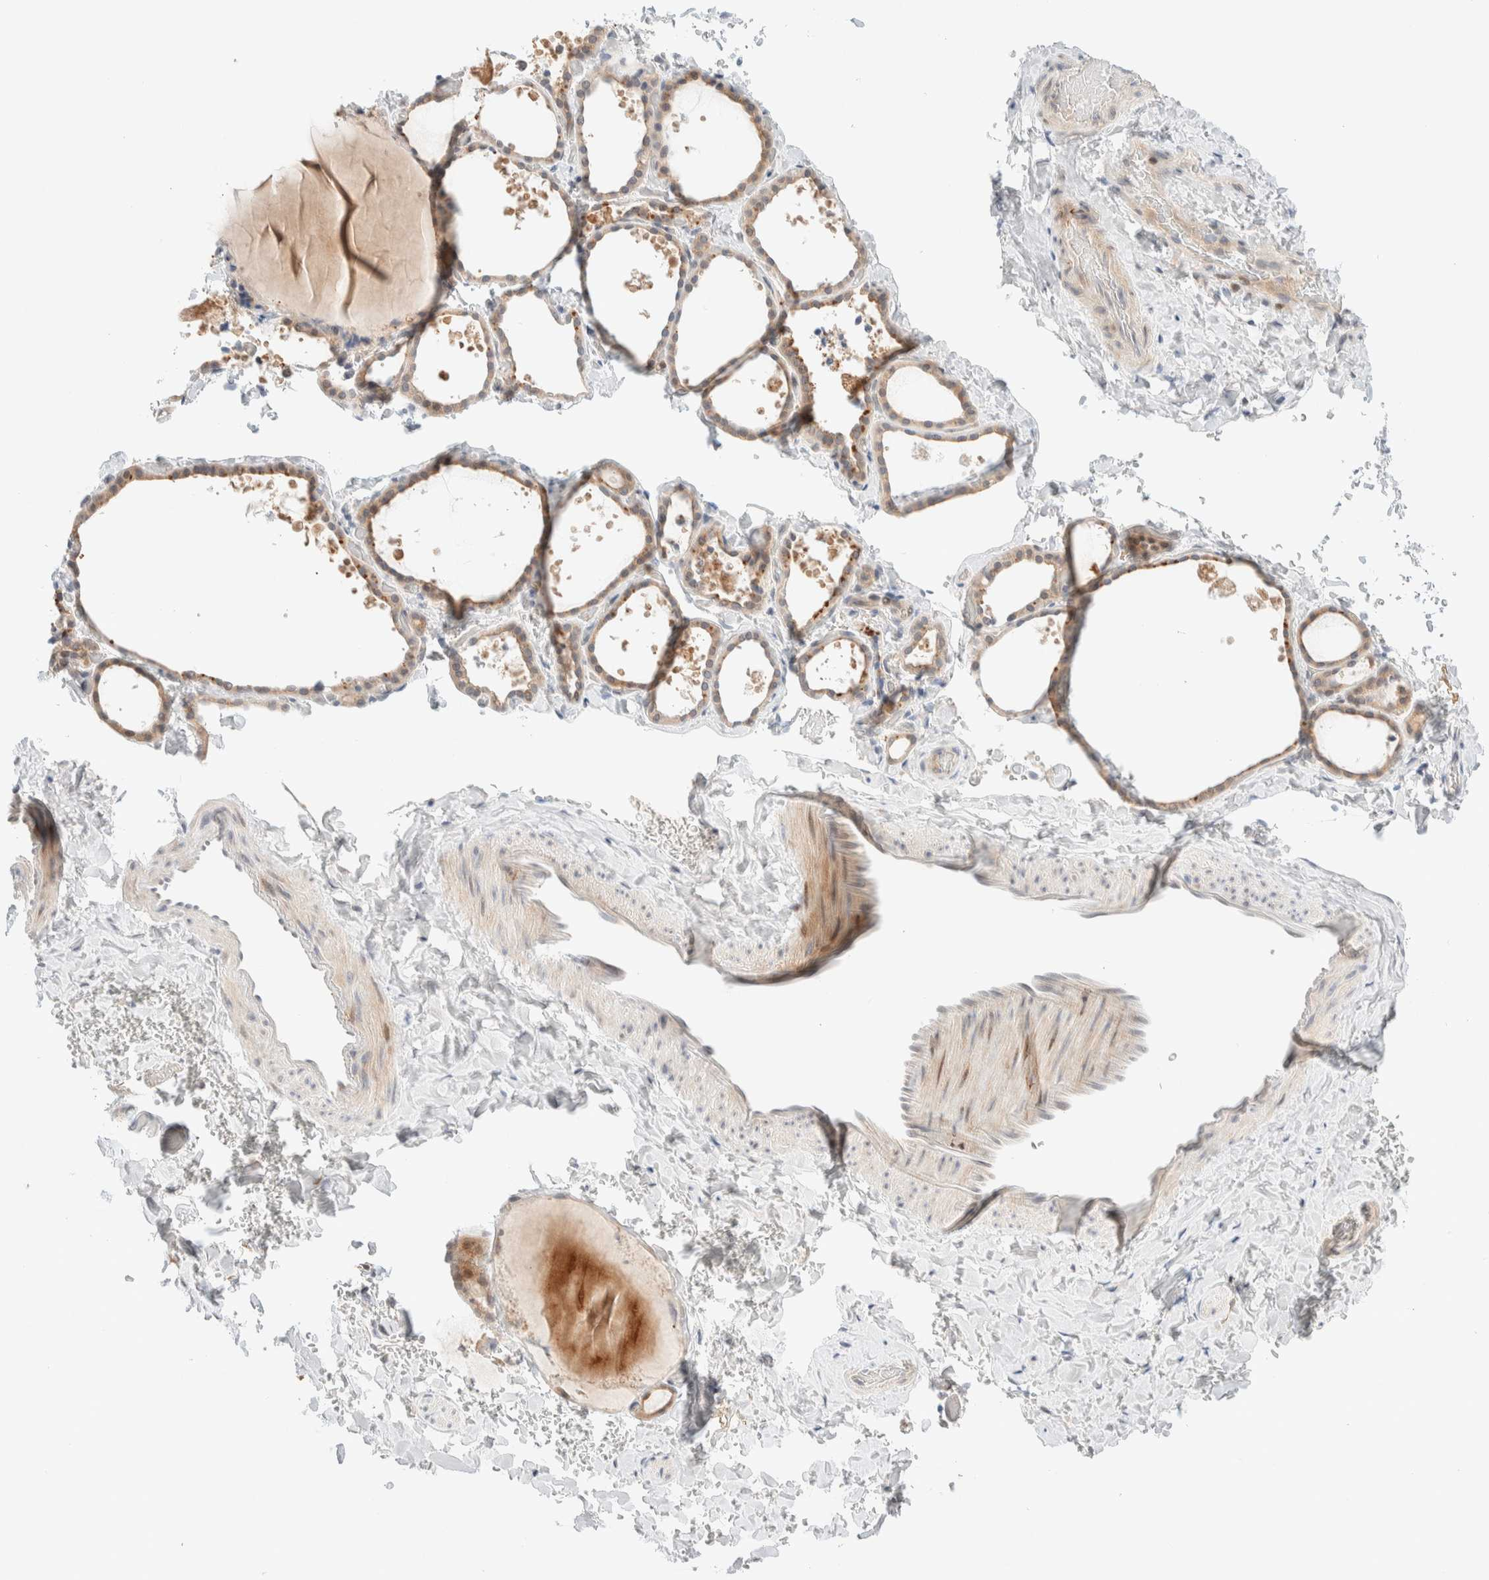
{"staining": {"intensity": "moderate", "quantity": ">75%", "location": "cytoplasmic/membranous"}, "tissue": "thyroid gland", "cell_type": "Glandular cells", "image_type": "normal", "snomed": [{"axis": "morphology", "description": "Normal tissue, NOS"}, {"axis": "topography", "description": "Thyroid gland"}], "caption": "The immunohistochemical stain labels moderate cytoplasmic/membranous expression in glandular cells of unremarkable thyroid gland. The protein of interest is shown in brown color, while the nuclei are stained blue.", "gene": "CHKA", "patient": {"sex": "female", "age": 44}}